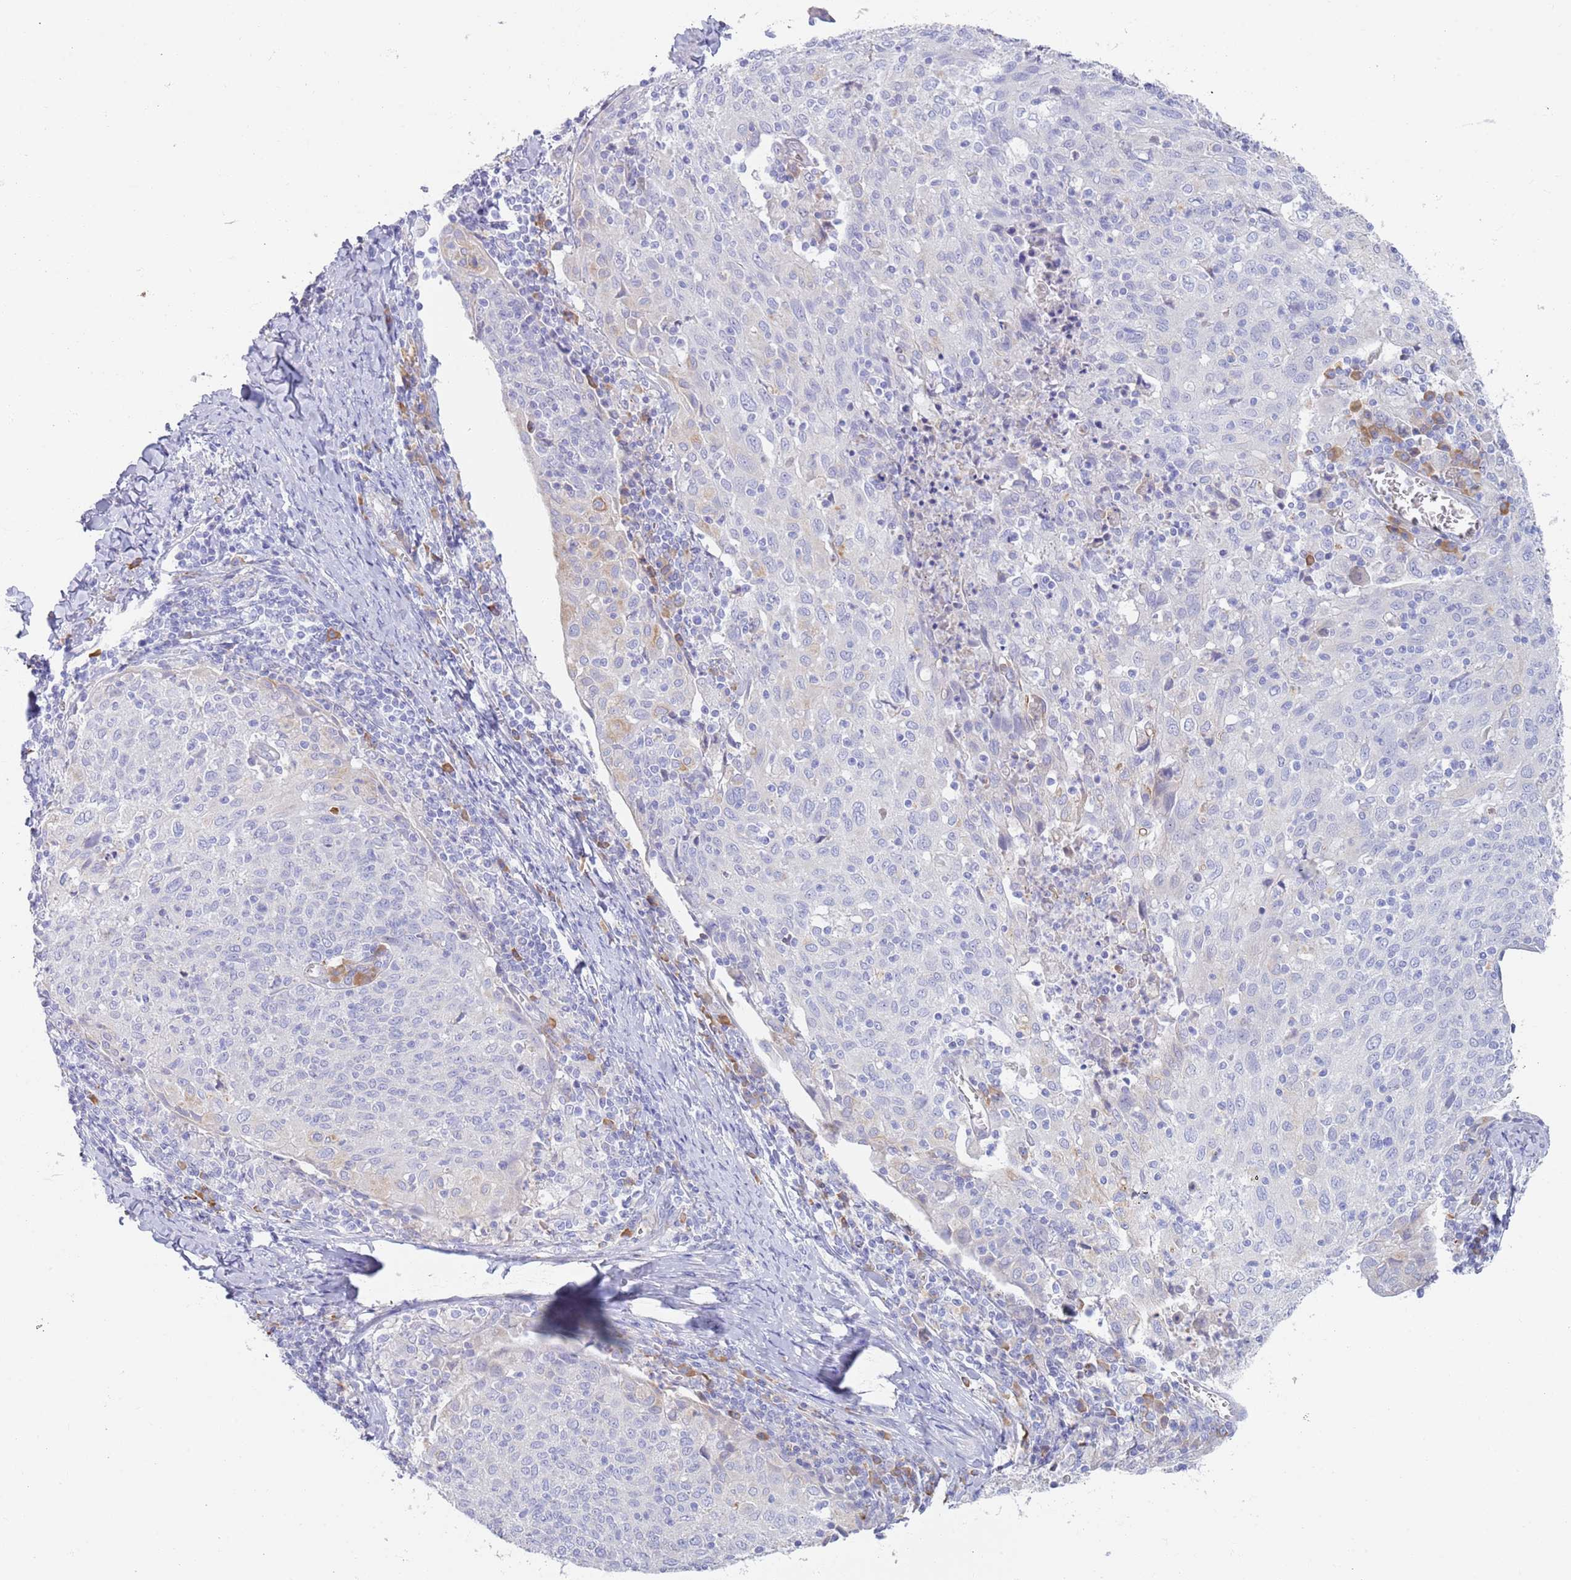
{"staining": {"intensity": "negative", "quantity": "none", "location": "none"}, "tissue": "cervical cancer", "cell_type": "Tumor cells", "image_type": "cancer", "snomed": [{"axis": "morphology", "description": "Squamous cell carcinoma, NOS"}, {"axis": "topography", "description": "Cervix"}], "caption": "Immunohistochemical staining of human cervical squamous cell carcinoma shows no significant expression in tumor cells. (DAB (3,3'-diaminobenzidine) immunohistochemistry with hematoxylin counter stain).", "gene": "CCDC149", "patient": {"sex": "female", "age": 52}}